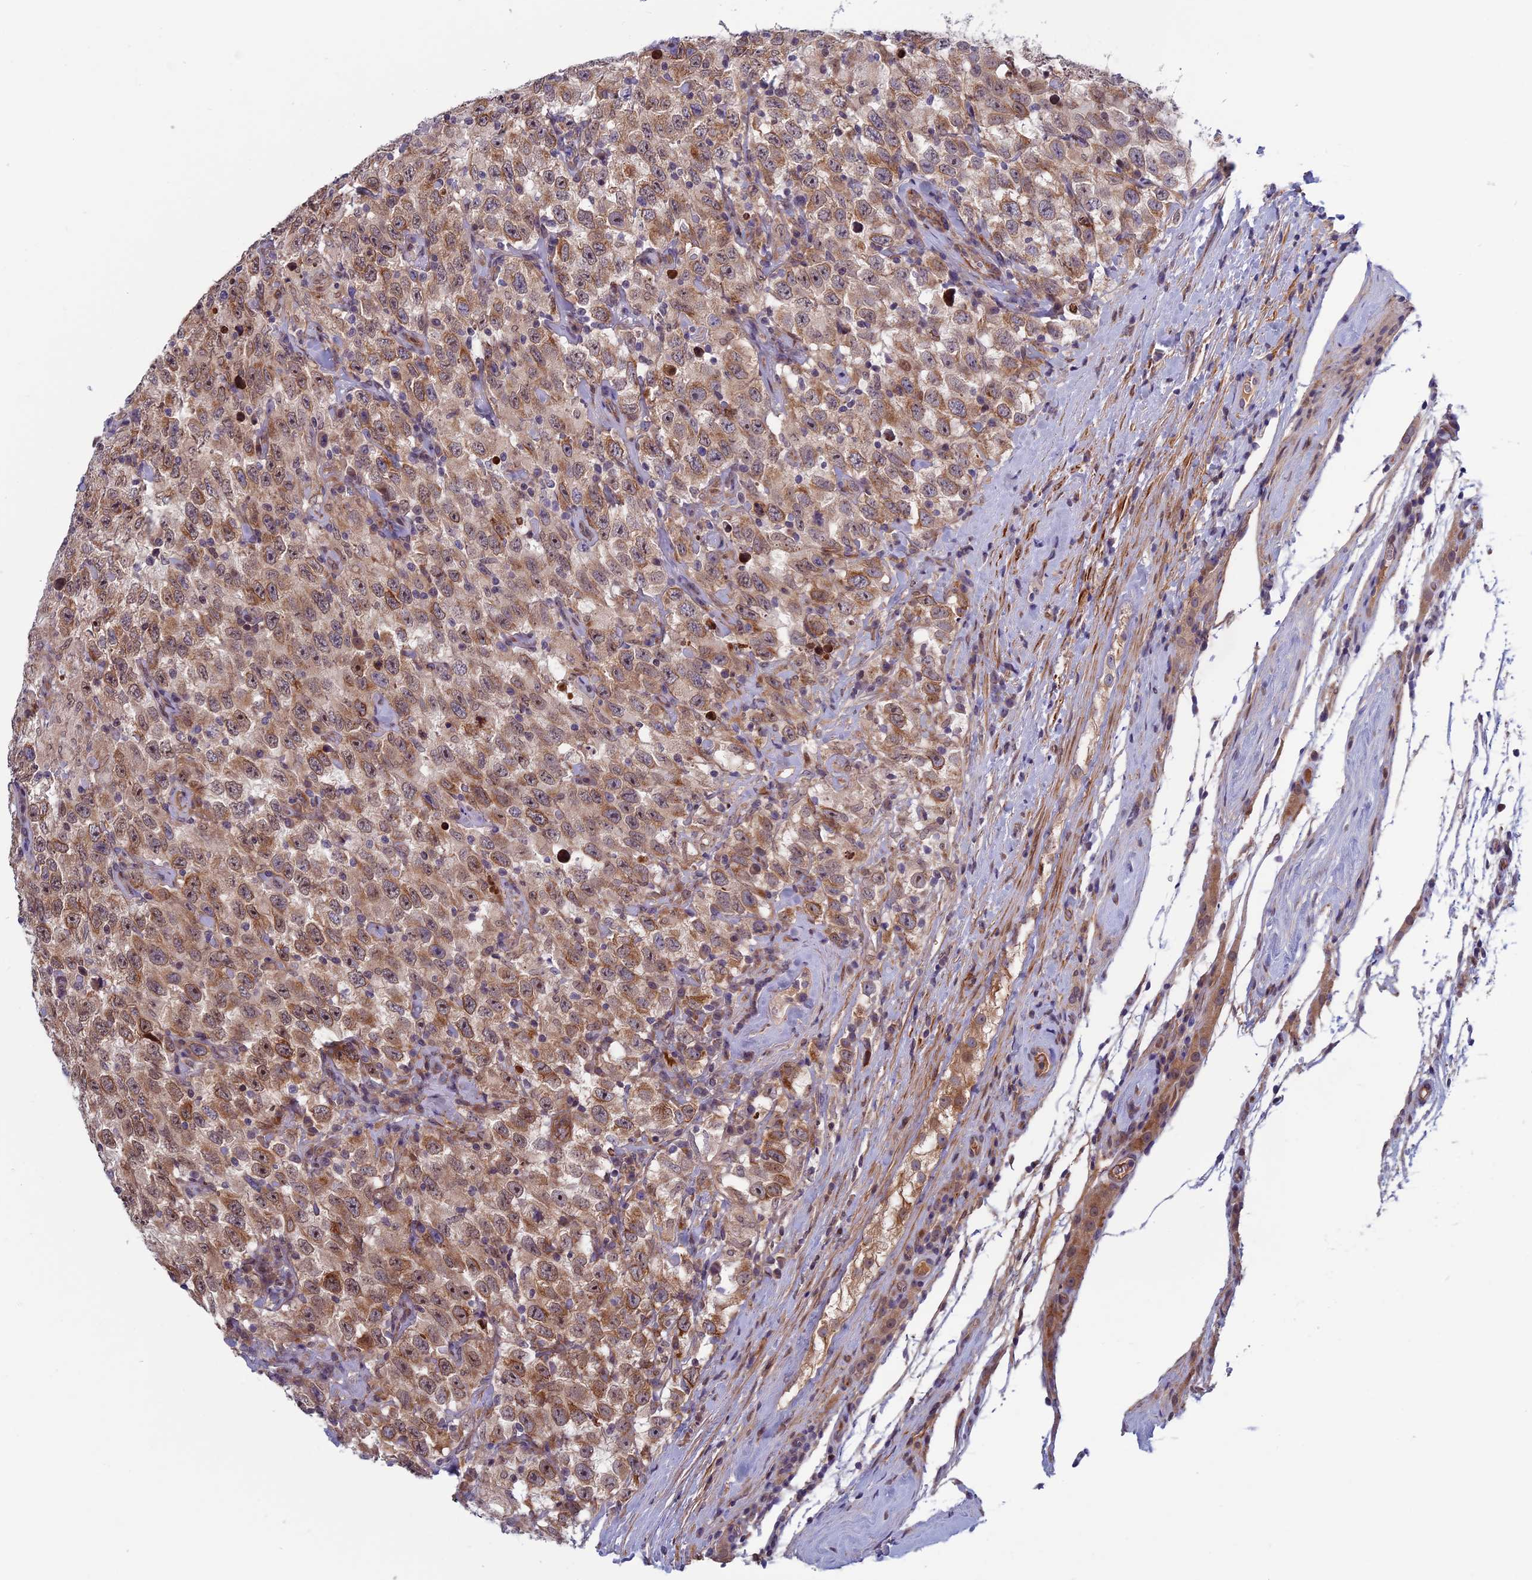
{"staining": {"intensity": "moderate", "quantity": ">75%", "location": "cytoplasmic/membranous,nuclear"}, "tissue": "testis cancer", "cell_type": "Tumor cells", "image_type": "cancer", "snomed": [{"axis": "morphology", "description": "Seminoma, NOS"}, {"axis": "topography", "description": "Testis"}], "caption": "An image of human testis cancer stained for a protein displays moderate cytoplasmic/membranous and nuclear brown staining in tumor cells.", "gene": "FADS1", "patient": {"sex": "male", "age": 41}}